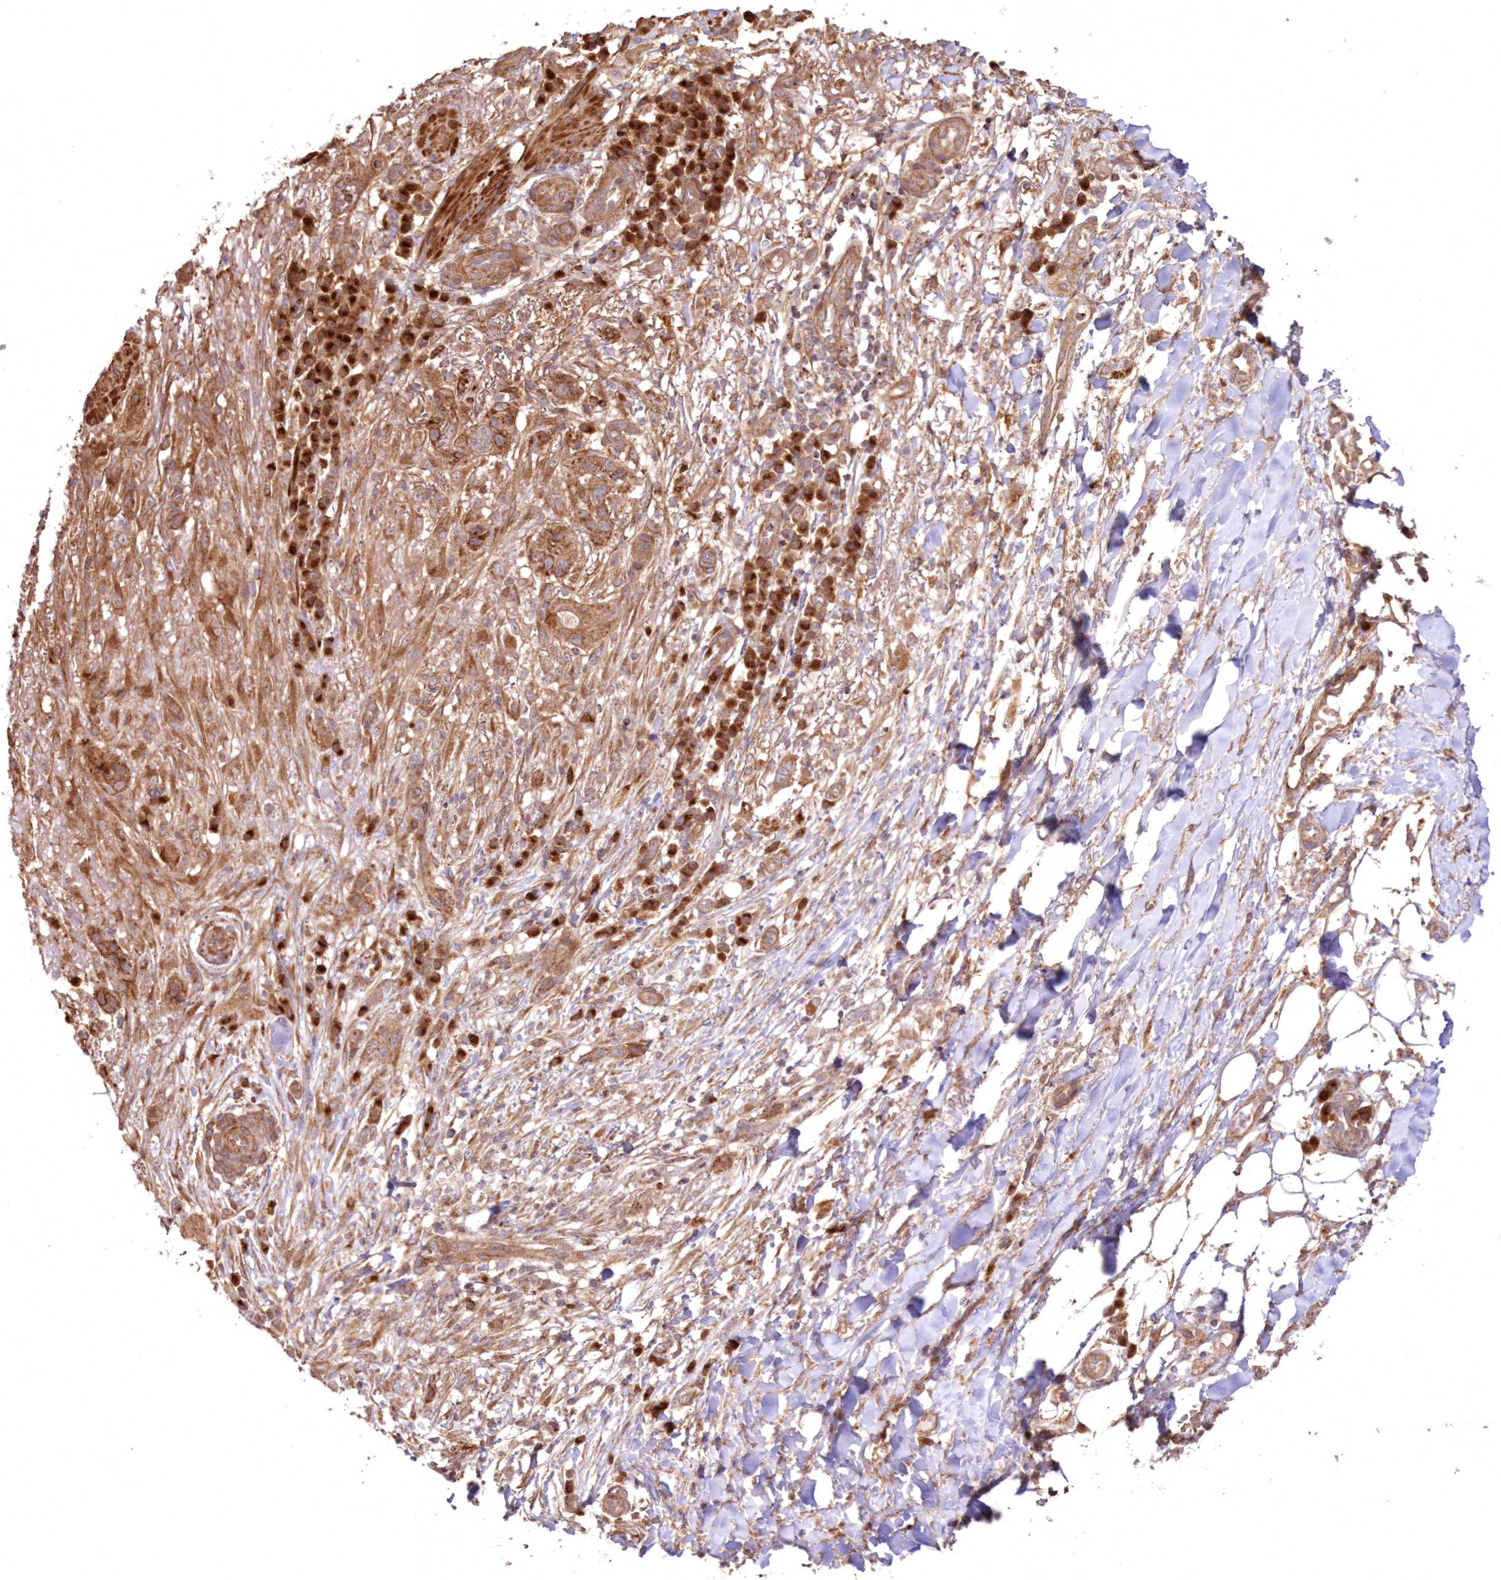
{"staining": {"intensity": "moderate", "quantity": ">75%", "location": "cytoplasmic/membranous"}, "tissue": "skin cancer", "cell_type": "Tumor cells", "image_type": "cancer", "snomed": [{"axis": "morphology", "description": "Normal tissue, NOS"}, {"axis": "morphology", "description": "Squamous cell carcinoma, NOS"}, {"axis": "topography", "description": "Skin"}], "caption": "This micrograph exhibits IHC staining of human skin squamous cell carcinoma, with medium moderate cytoplasmic/membranous positivity in approximately >75% of tumor cells.", "gene": "DDO", "patient": {"sex": "female", "age": 96}}